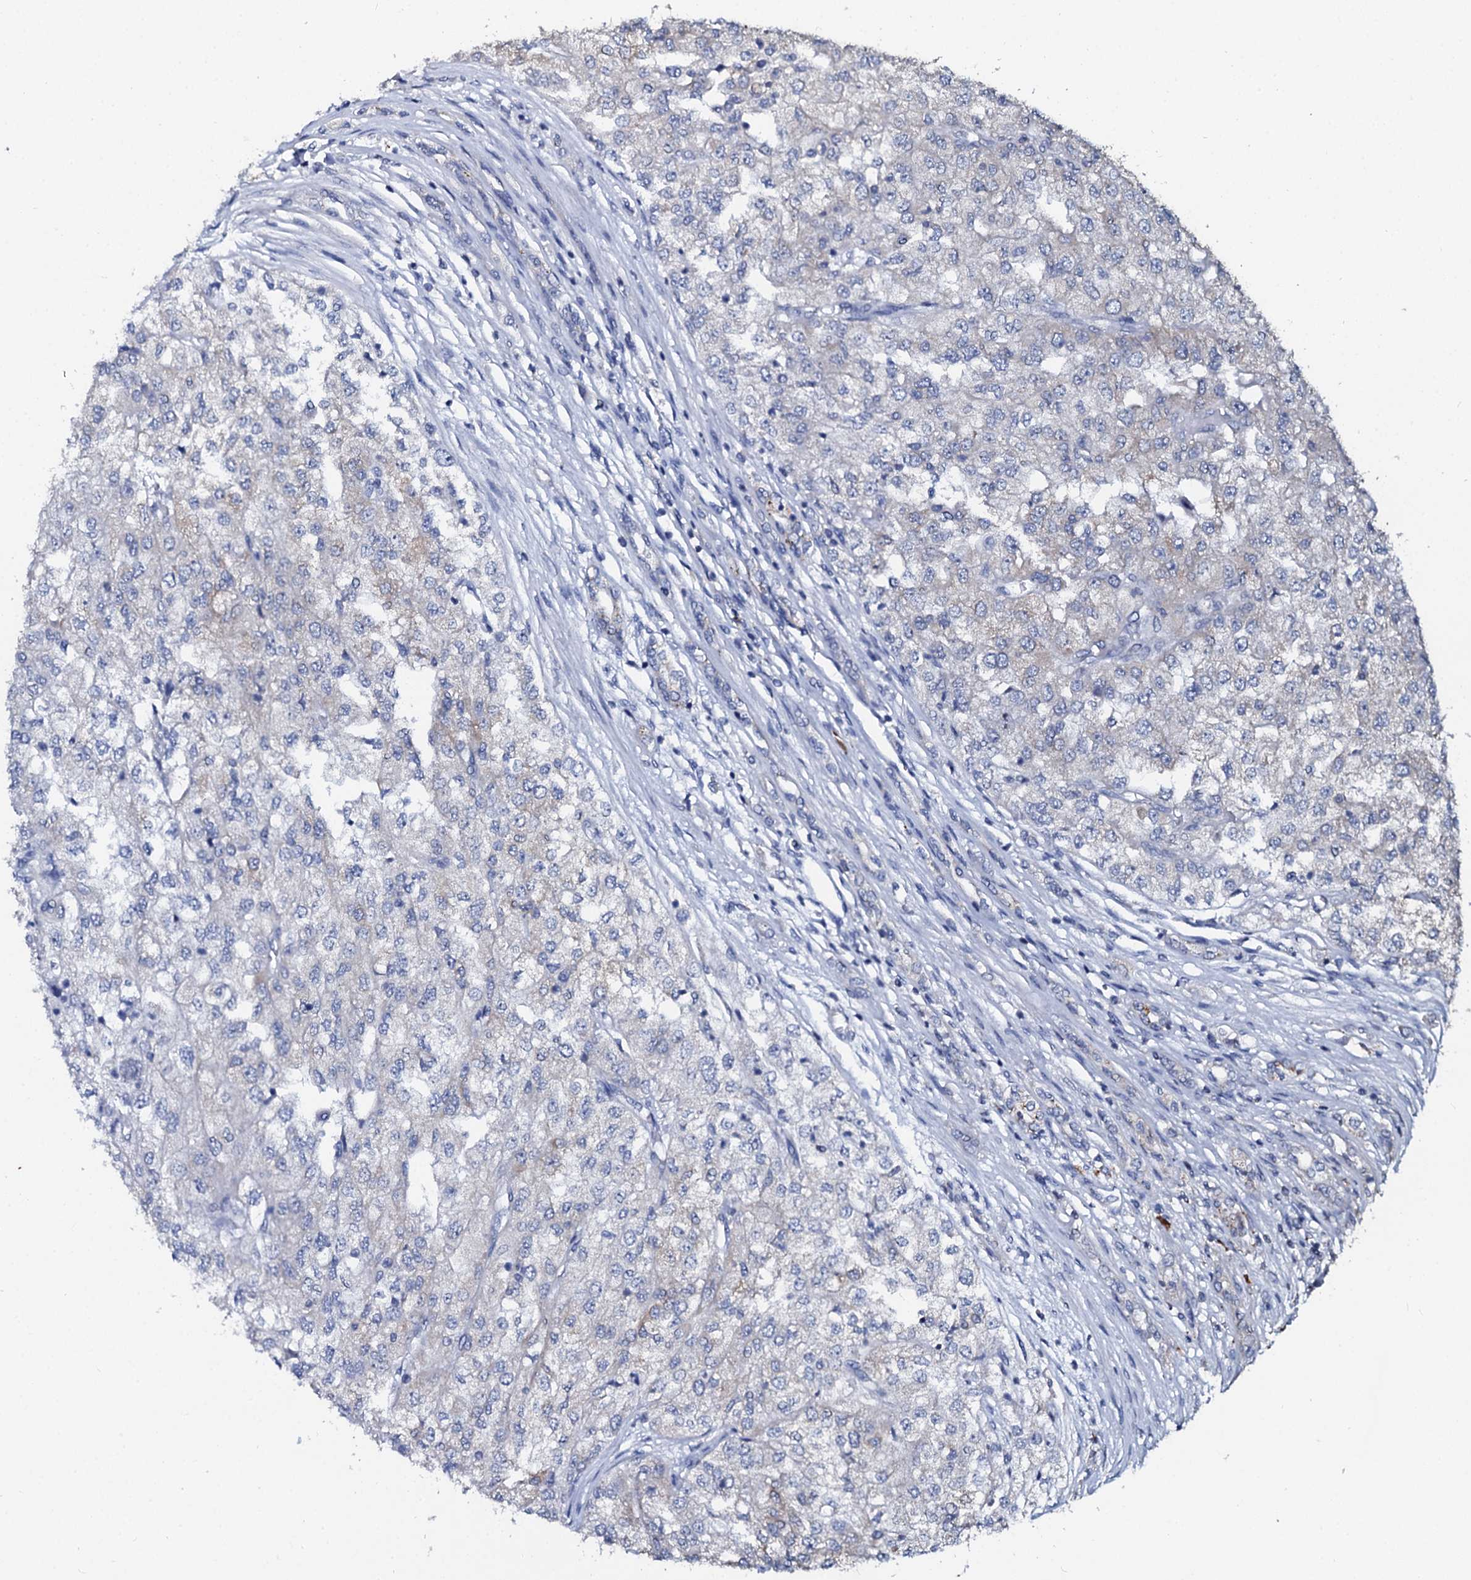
{"staining": {"intensity": "weak", "quantity": "<25%", "location": "cytoplasmic/membranous"}, "tissue": "renal cancer", "cell_type": "Tumor cells", "image_type": "cancer", "snomed": [{"axis": "morphology", "description": "Adenocarcinoma, NOS"}, {"axis": "topography", "description": "Kidney"}], "caption": "High magnification brightfield microscopy of renal cancer (adenocarcinoma) stained with DAB (brown) and counterstained with hematoxylin (blue): tumor cells show no significant staining.", "gene": "SLC37A4", "patient": {"sex": "female", "age": 54}}